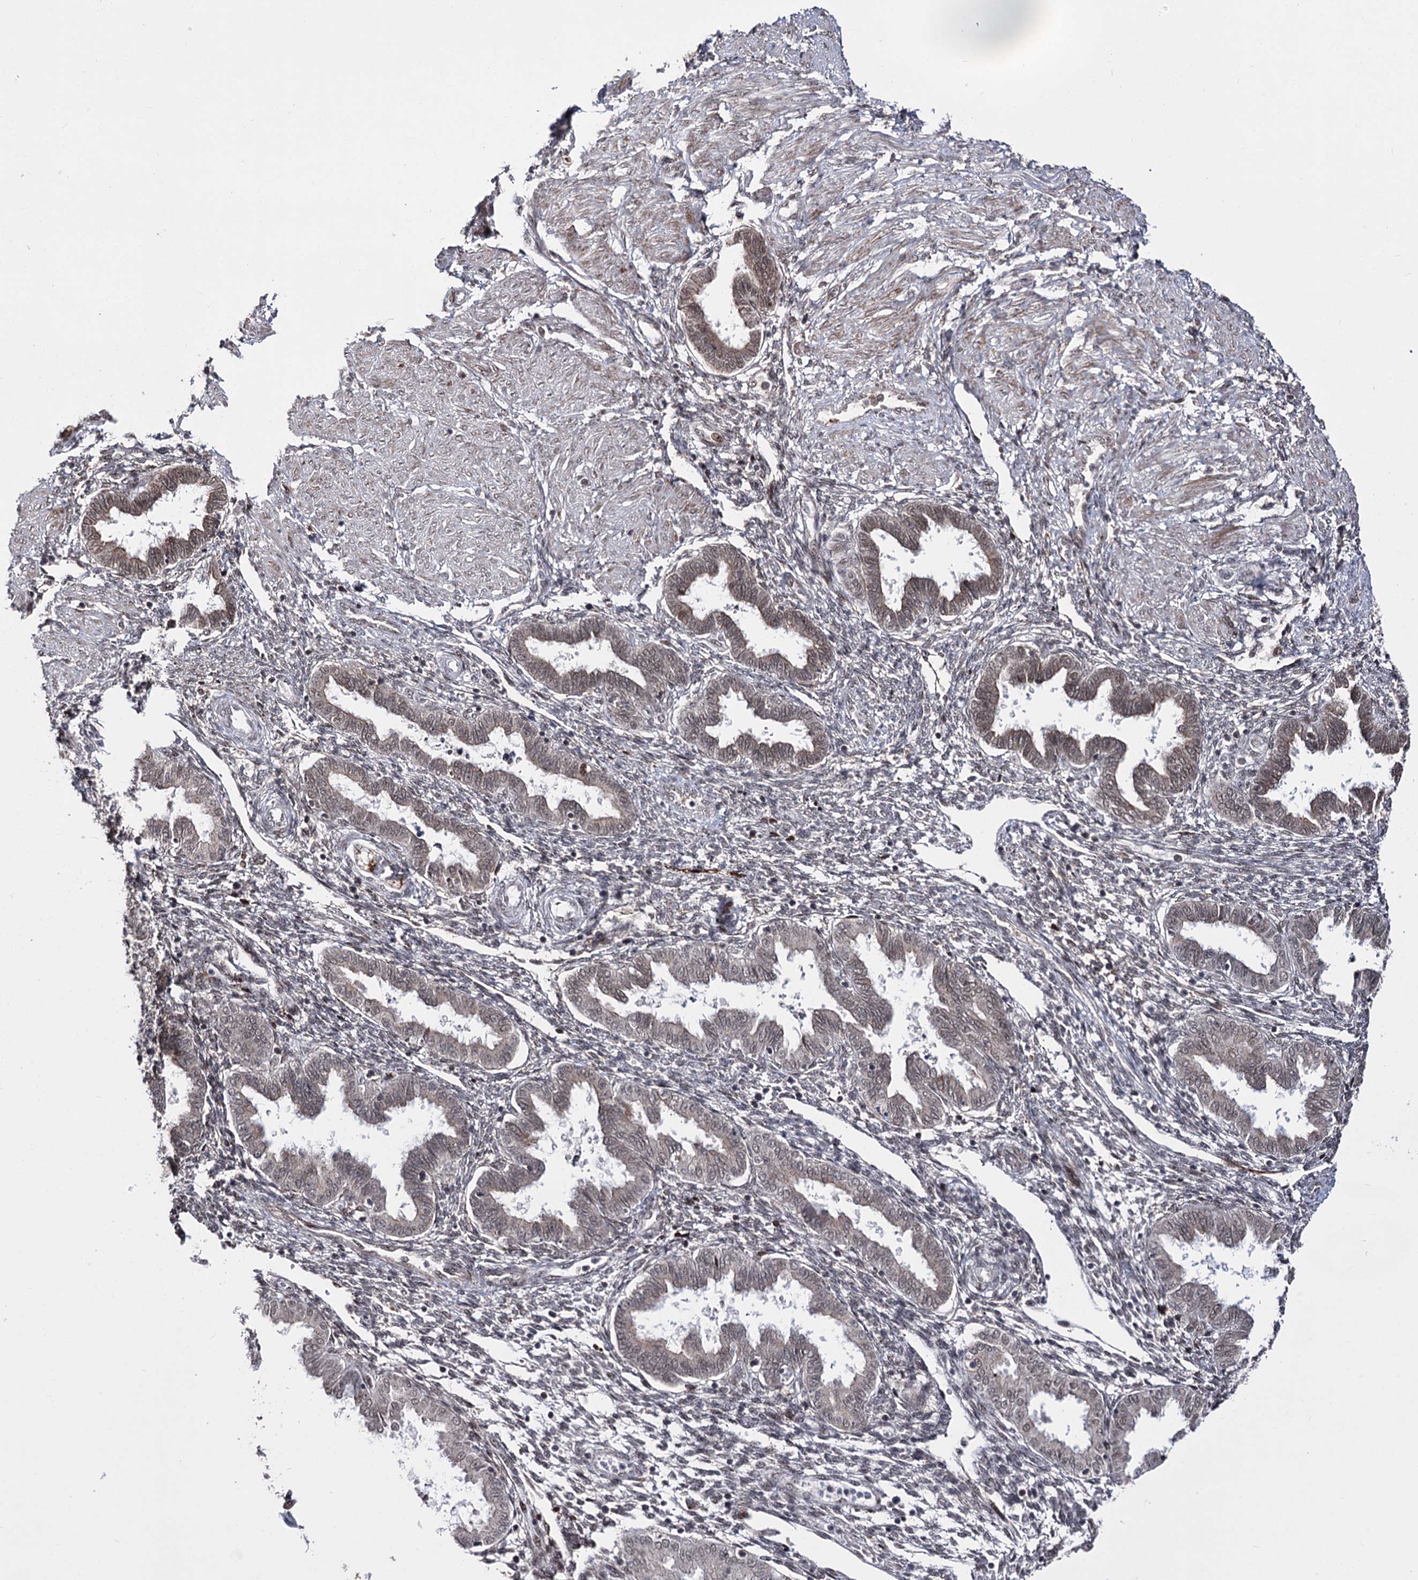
{"staining": {"intensity": "weak", "quantity": ">75%", "location": "nuclear"}, "tissue": "endometrium", "cell_type": "Cells in endometrial stroma", "image_type": "normal", "snomed": [{"axis": "morphology", "description": "Normal tissue, NOS"}, {"axis": "topography", "description": "Endometrium"}], "caption": "Weak nuclear protein staining is appreciated in about >75% of cells in endometrial stroma in endometrium. (DAB (3,3'-diaminobenzidine) IHC, brown staining for protein, blue staining for nuclei).", "gene": "STOX1", "patient": {"sex": "female", "age": 33}}